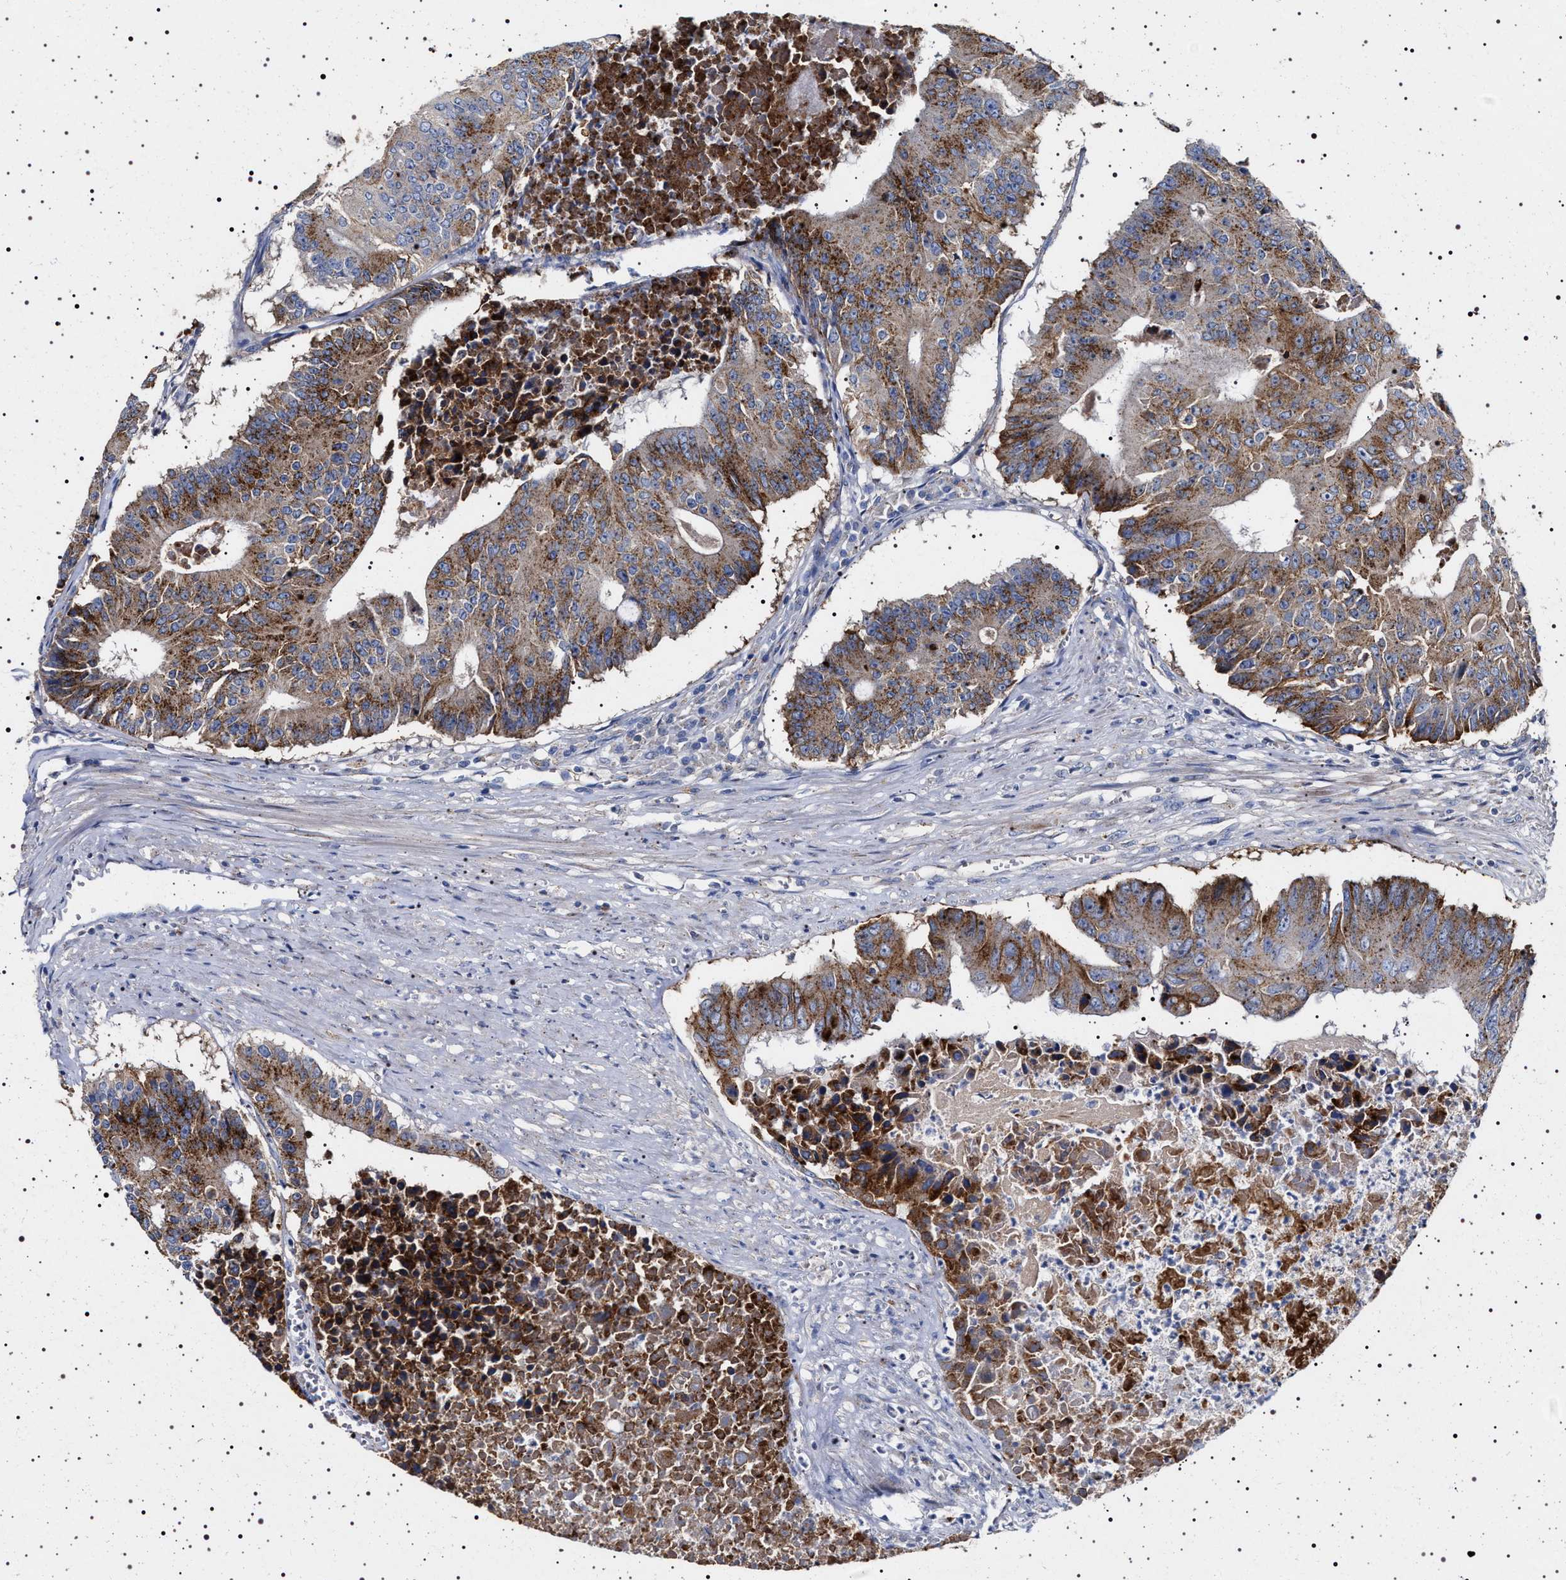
{"staining": {"intensity": "moderate", "quantity": ">75%", "location": "cytoplasmic/membranous"}, "tissue": "colorectal cancer", "cell_type": "Tumor cells", "image_type": "cancer", "snomed": [{"axis": "morphology", "description": "Adenocarcinoma, NOS"}, {"axis": "topography", "description": "Colon"}], "caption": "The immunohistochemical stain labels moderate cytoplasmic/membranous expression in tumor cells of colorectal cancer (adenocarcinoma) tissue.", "gene": "NAALADL2", "patient": {"sex": "male", "age": 87}}